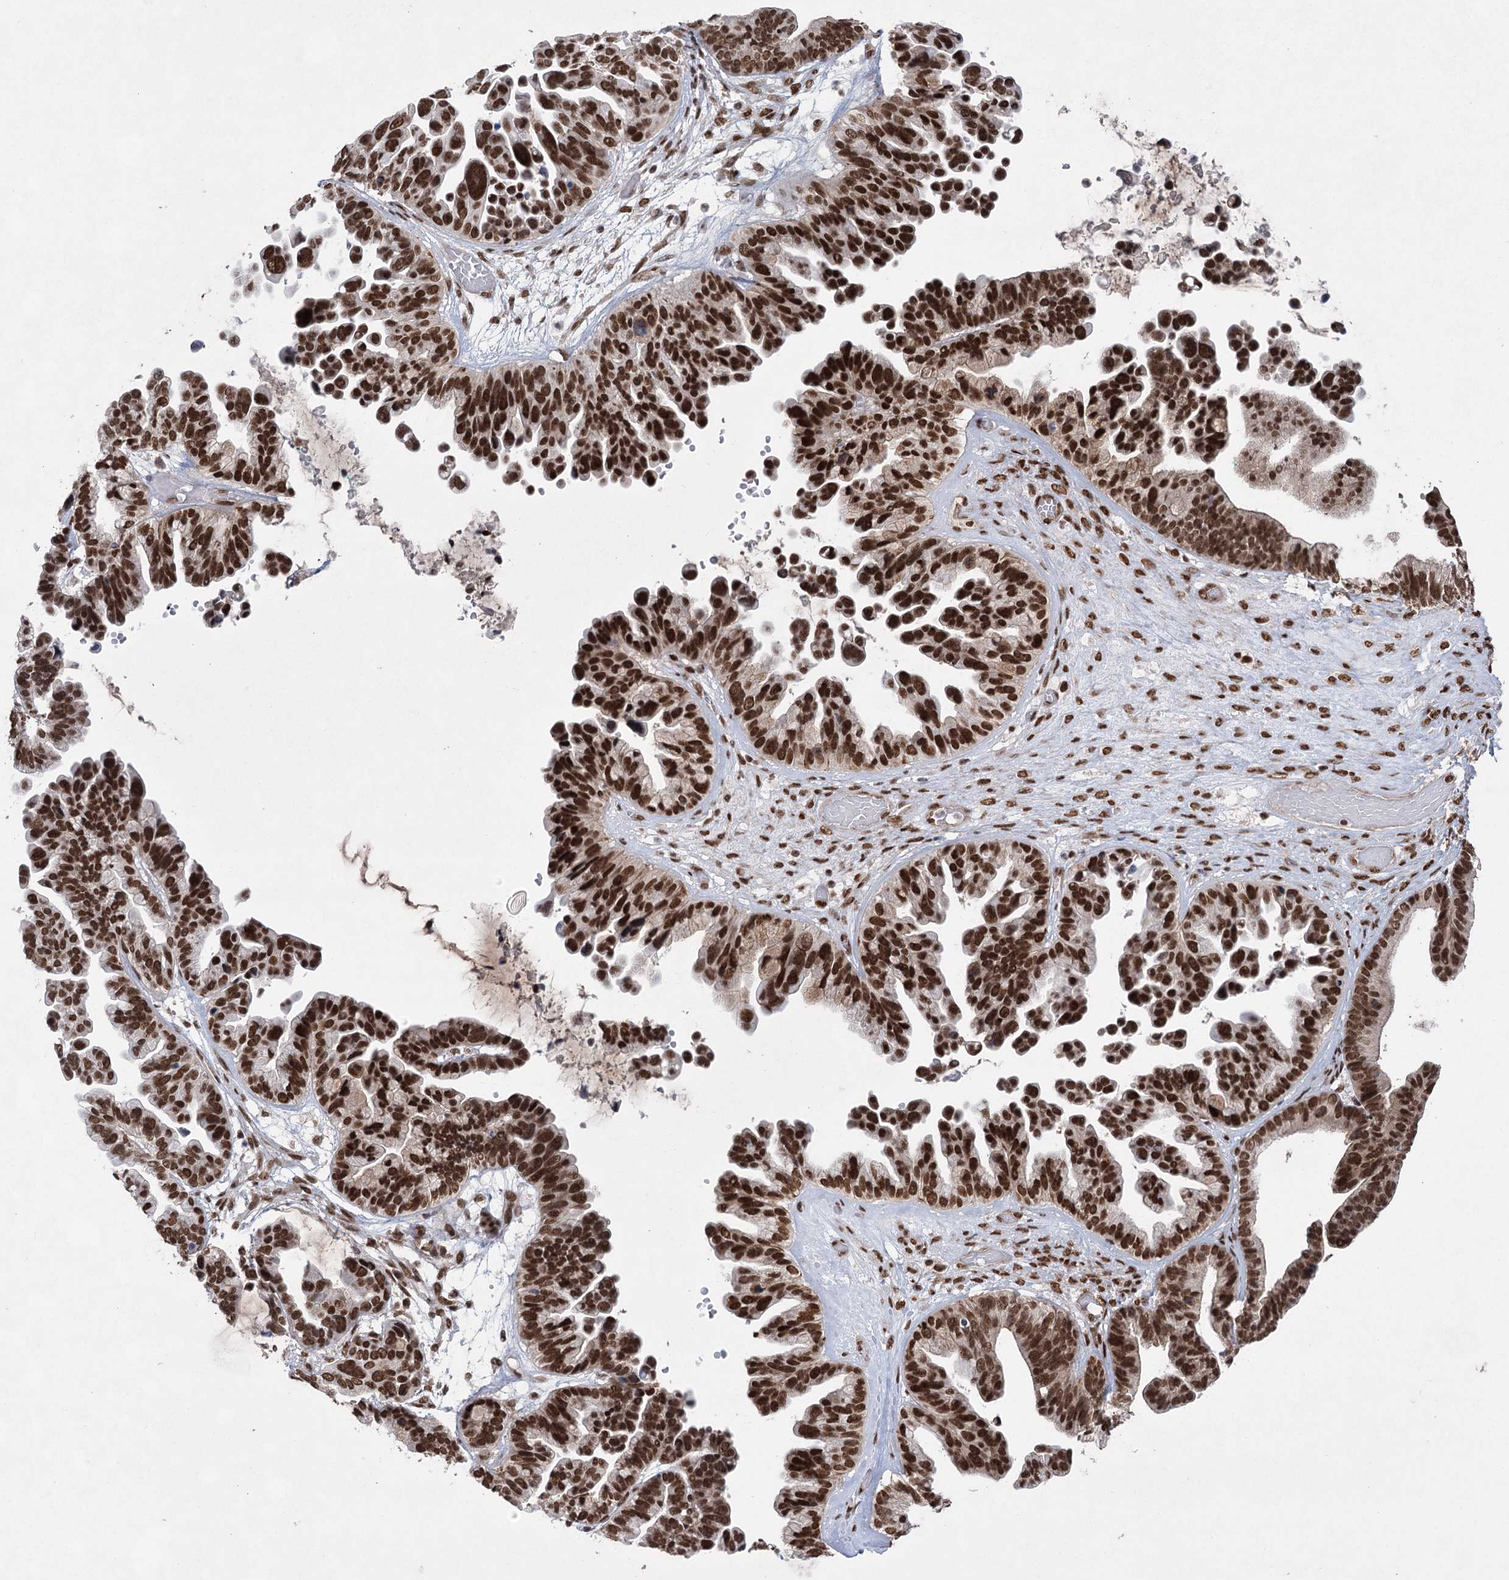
{"staining": {"intensity": "strong", "quantity": ">75%", "location": "nuclear"}, "tissue": "ovarian cancer", "cell_type": "Tumor cells", "image_type": "cancer", "snomed": [{"axis": "morphology", "description": "Cystadenocarcinoma, serous, NOS"}, {"axis": "topography", "description": "Ovary"}], "caption": "Immunohistochemistry of ovarian serous cystadenocarcinoma displays high levels of strong nuclear staining in about >75% of tumor cells. (DAB (3,3'-diaminobenzidine) = brown stain, brightfield microscopy at high magnification).", "gene": "ZCCHC8", "patient": {"sex": "female", "age": 56}}